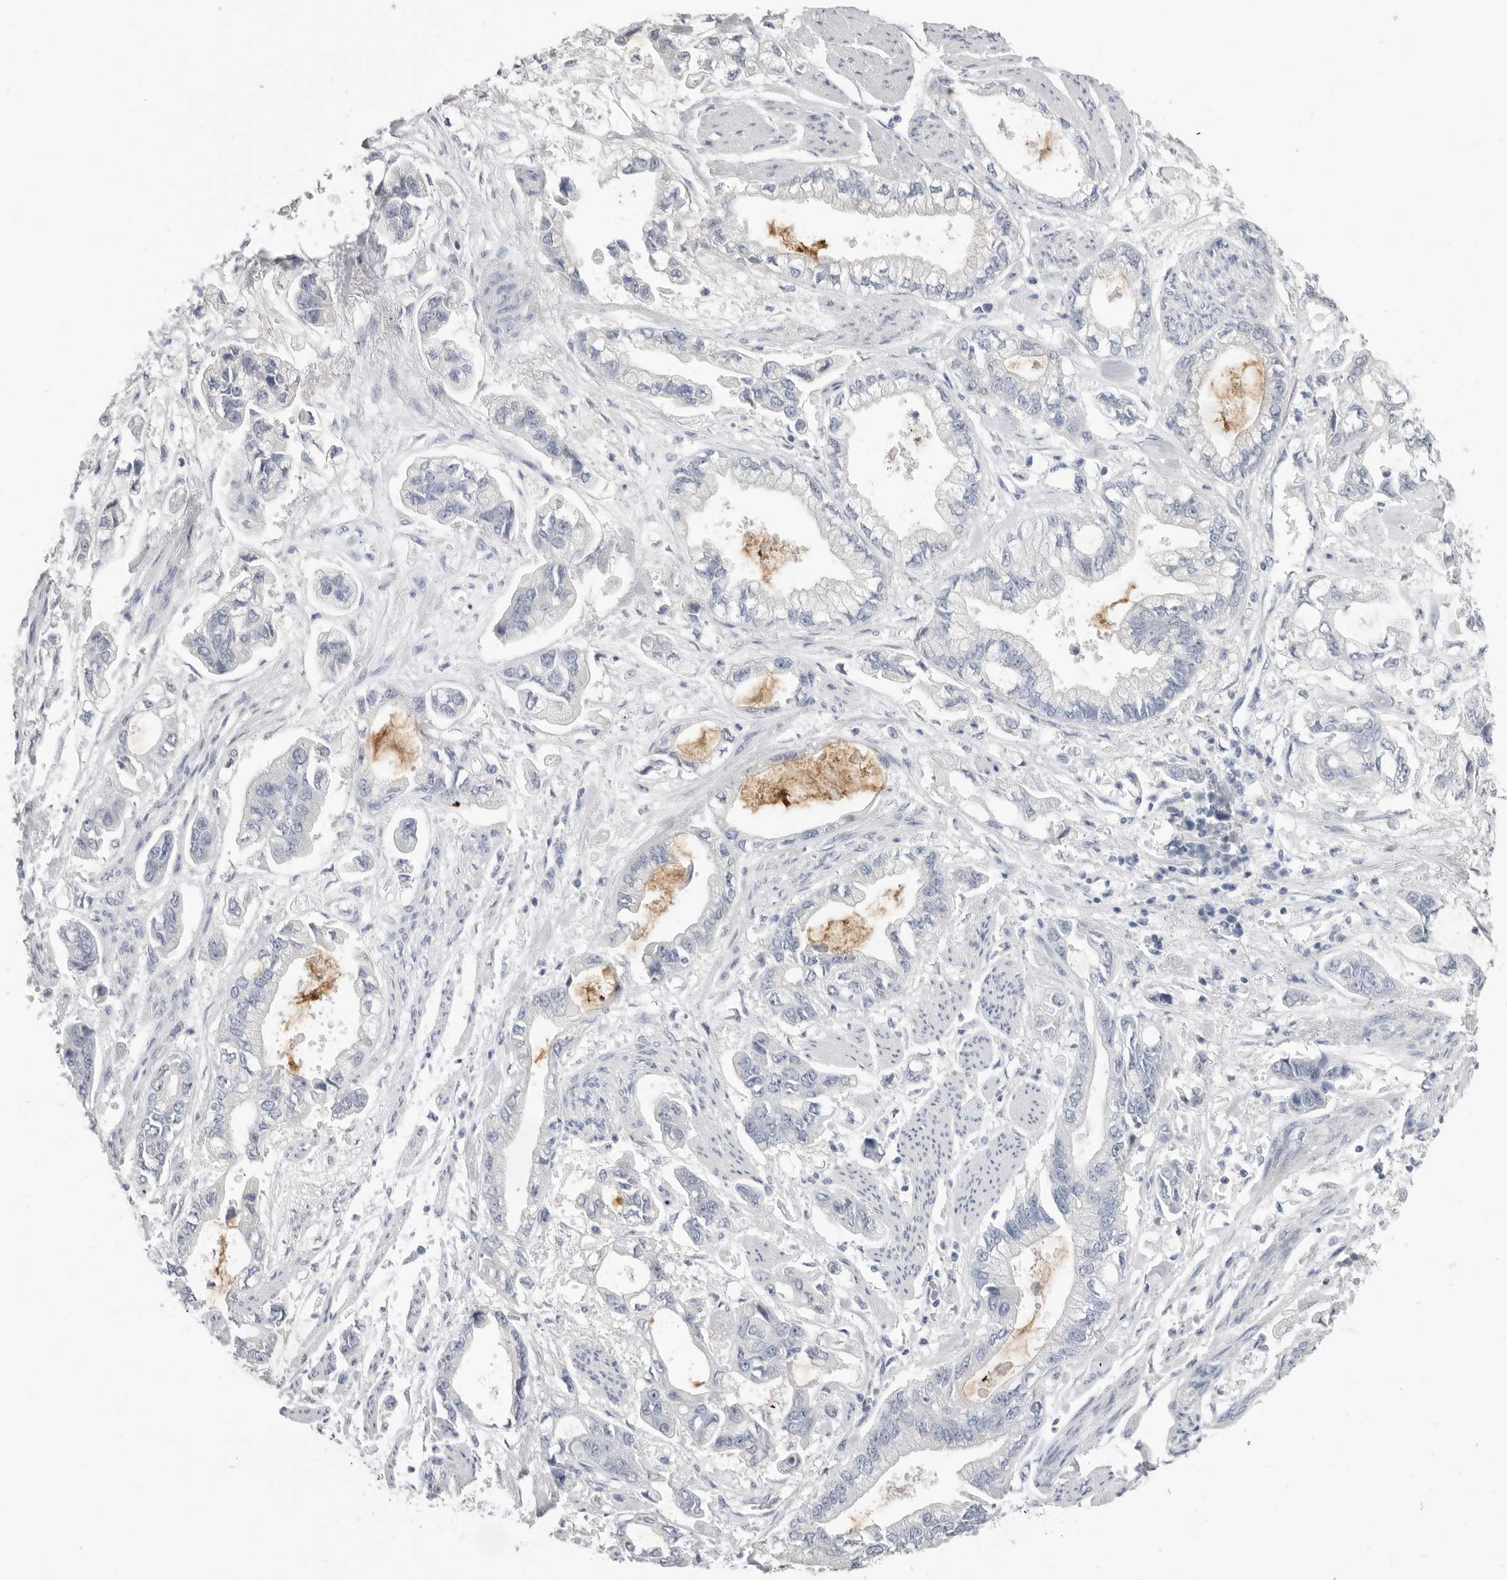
{"staining": {"intensity": "negative", "quantity": "none", "location": "none"}, "tissue": "stomach cancer", "cell_type": "Tumor cells", "image_type": "cancer", "snomed": [{"axis": "morphology", "description": "Normal tissue, NOS"}, {"axis": "morphology", "description": "Adenocarcinoma, NOS"}, {"axis": "topography", "description": "Stomach"}], "caption": "Protein analysis of stomach cancer shows no significant positivity in tumor cells.", "gene": "APOA2", "patient": {"sex": "male", "age": 62}}